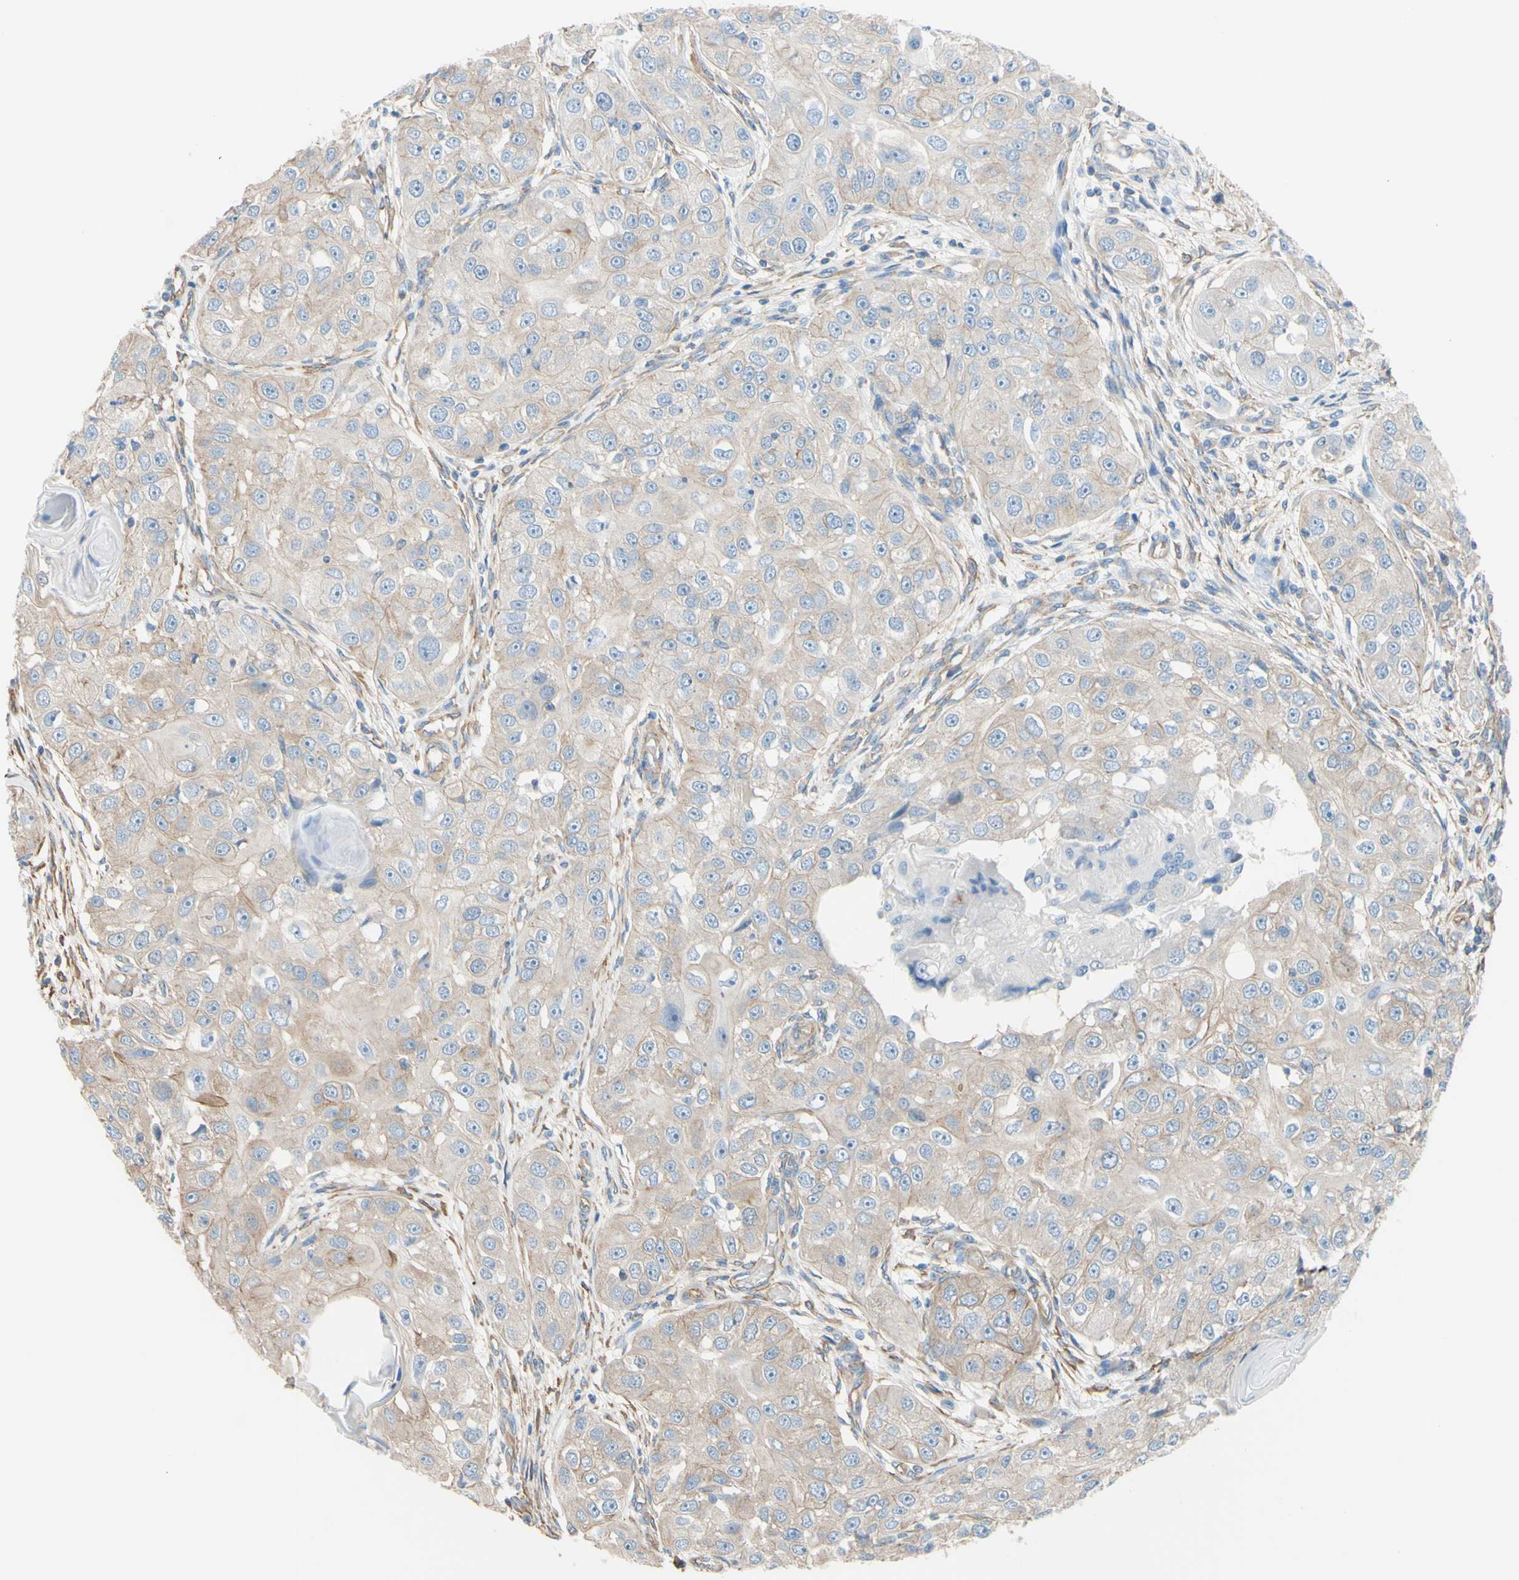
{"staining": {"intensity": "weak", "quantity": ">75%", "location": "cytoplasmic/membranous"}, "tissue": "head and neck cancer", "cell_type": "Tumor cells", "image_type": "cancer", "snomed": [{"axis": "morphology", "description": "Normal tissue, NOS"}, {"axis": "morphology", "description": "Squamous cell carcinoma, NOS"}, {"axis": "topography", "description": "Skeletal muscle"}, {"axis": "topography", "description": "Head-Neck"}], "caption": "Squamous cell carcinoma (head and neck) tissue exhibits weak cytoplasmic/membranous staining in about >75% of tumor cells", "gene": "ADD1", "patient": {"sex": "male", "age": 51}}